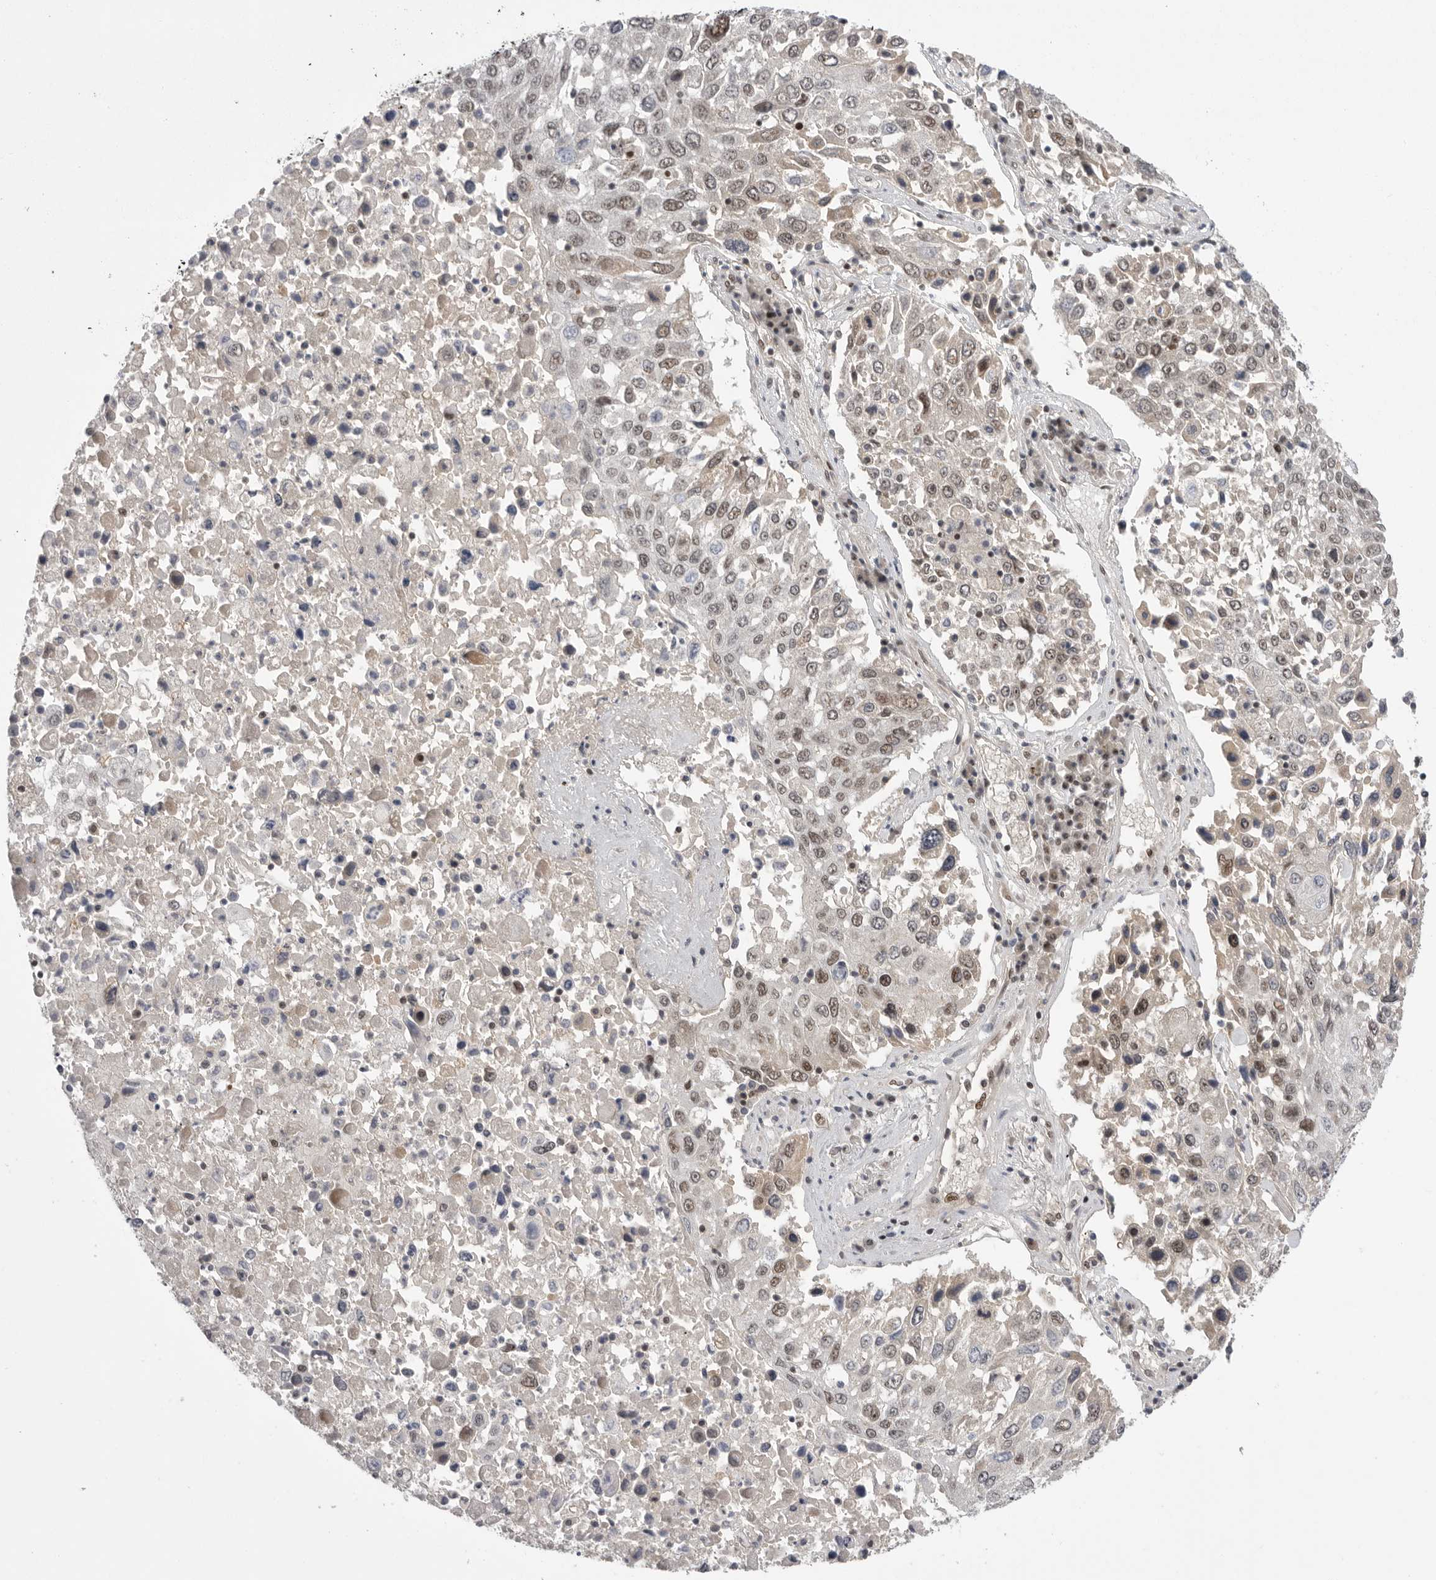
{"staining": {"intensity": "weak", "quantity": ">75%", "location": "nuclear"}, "tissue": "lung cancer", "cell_type": "Tumor cells", "image_type": "cancer", "snomed": [{"axis": "morphology", "description": "Squamous cell carcinoma, NOS"}, {"axis": "topography", "description": "Lung"}], "caption": "Immunohistochemistry (IHC) of lung cancer (squamous cell carcinoma) demonstrates low levels of weak nuclear positivity in about >75% of tumor cells.", "gene": "POU5F1", "patient": {"sex": "male", "age": 65}}